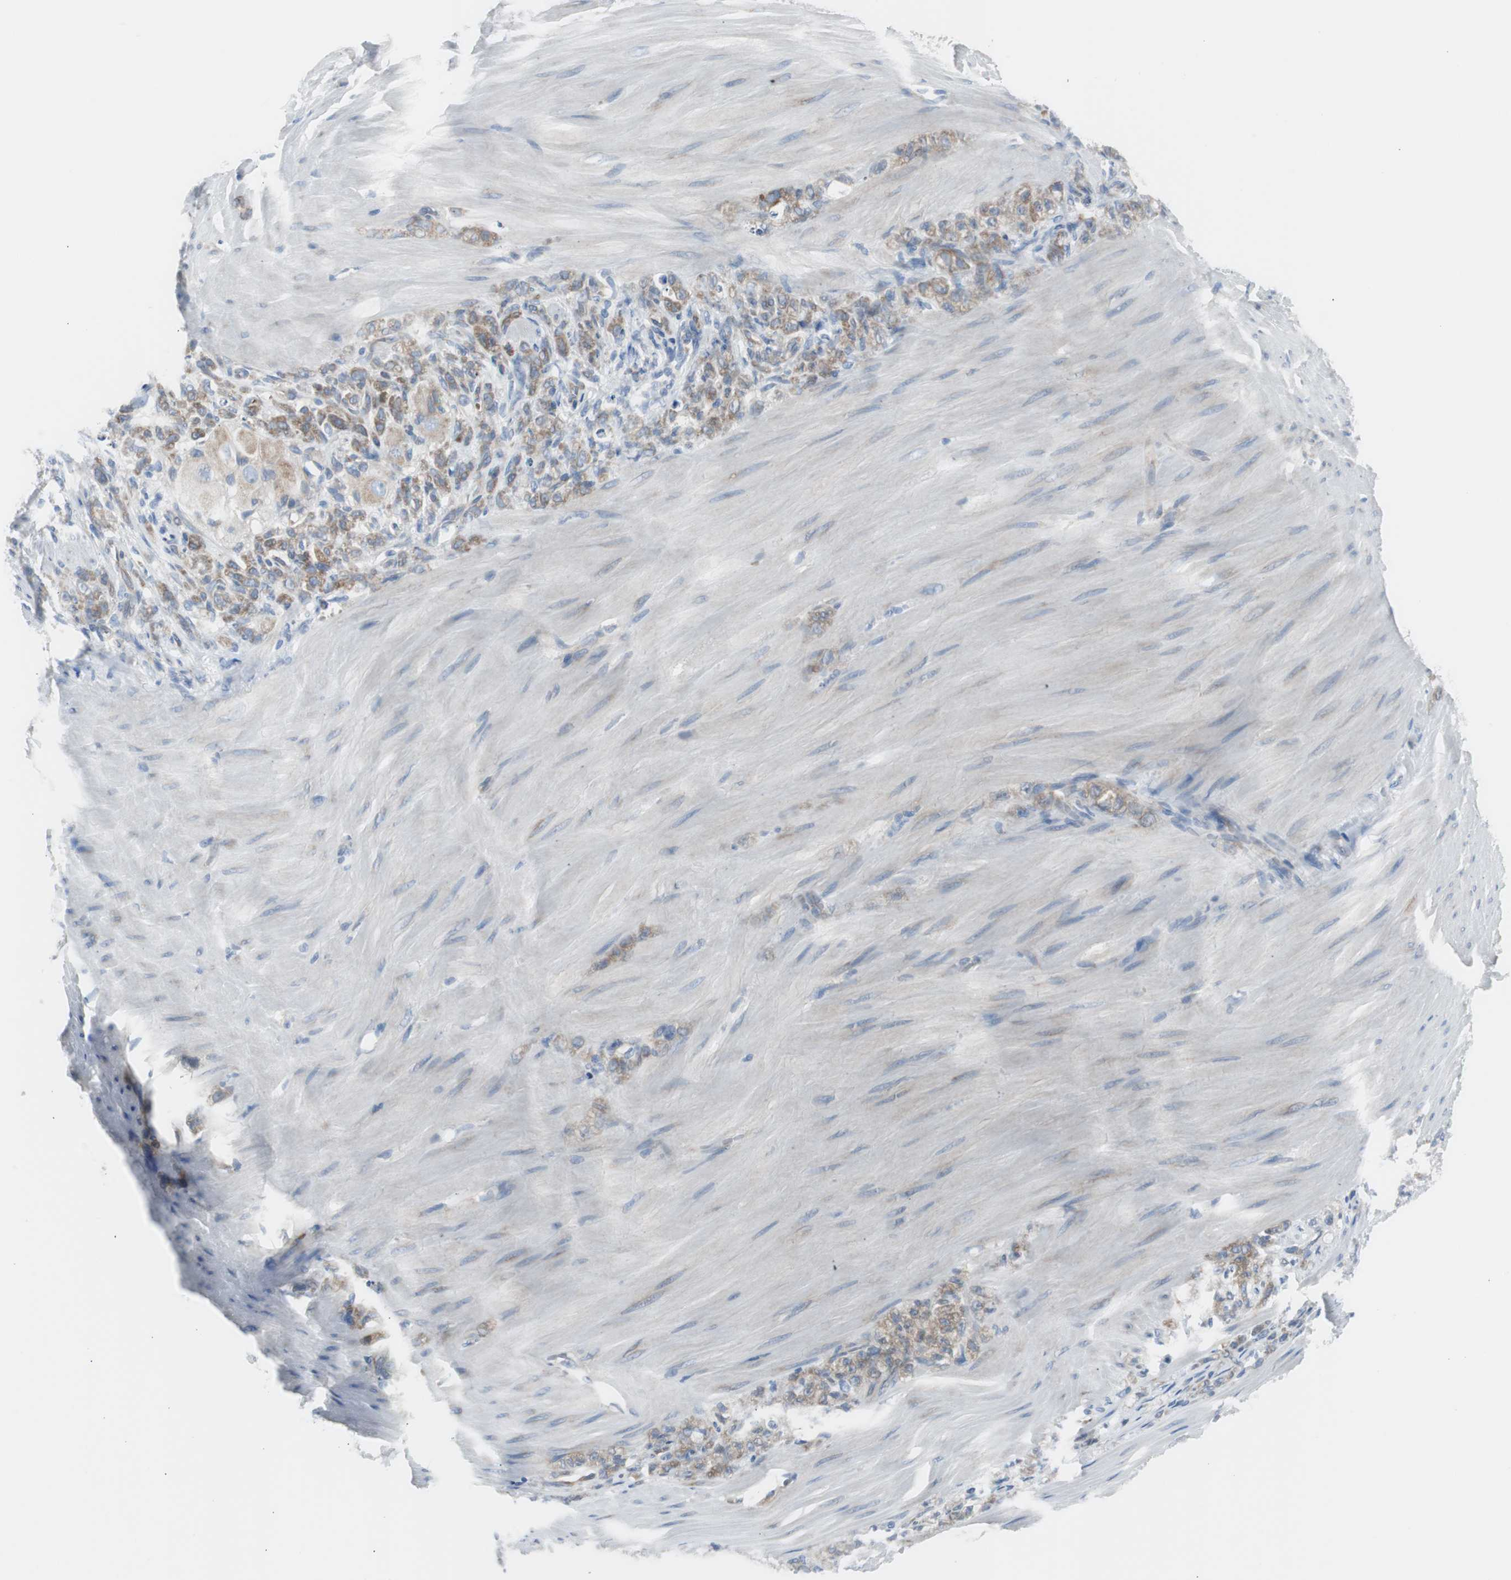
{"staining": {"intensity": "moderate", "quantity": ">75%", "location": "cytoplasmic/membranous"}, "tissue": "stomach cancer", "cell_type": "Tumor cells", "image_type": "cancer", "snomed": [{"axis": "morphology", "description": "Adenocarcinoma, NOS"}, {"axis": "topography", "description": "Stomach"}], "caption": "Immunohistochemistry (IHC) histopathology image of adenocarcinoma (stomach) stained for a protein (brown), which demonstrates medium levels of moderate cytoplasmic/membranous positivity in approximately >75% of tumor cells.", "gene": "RPS12", "patient": {"sex": "male", "age": 82}}